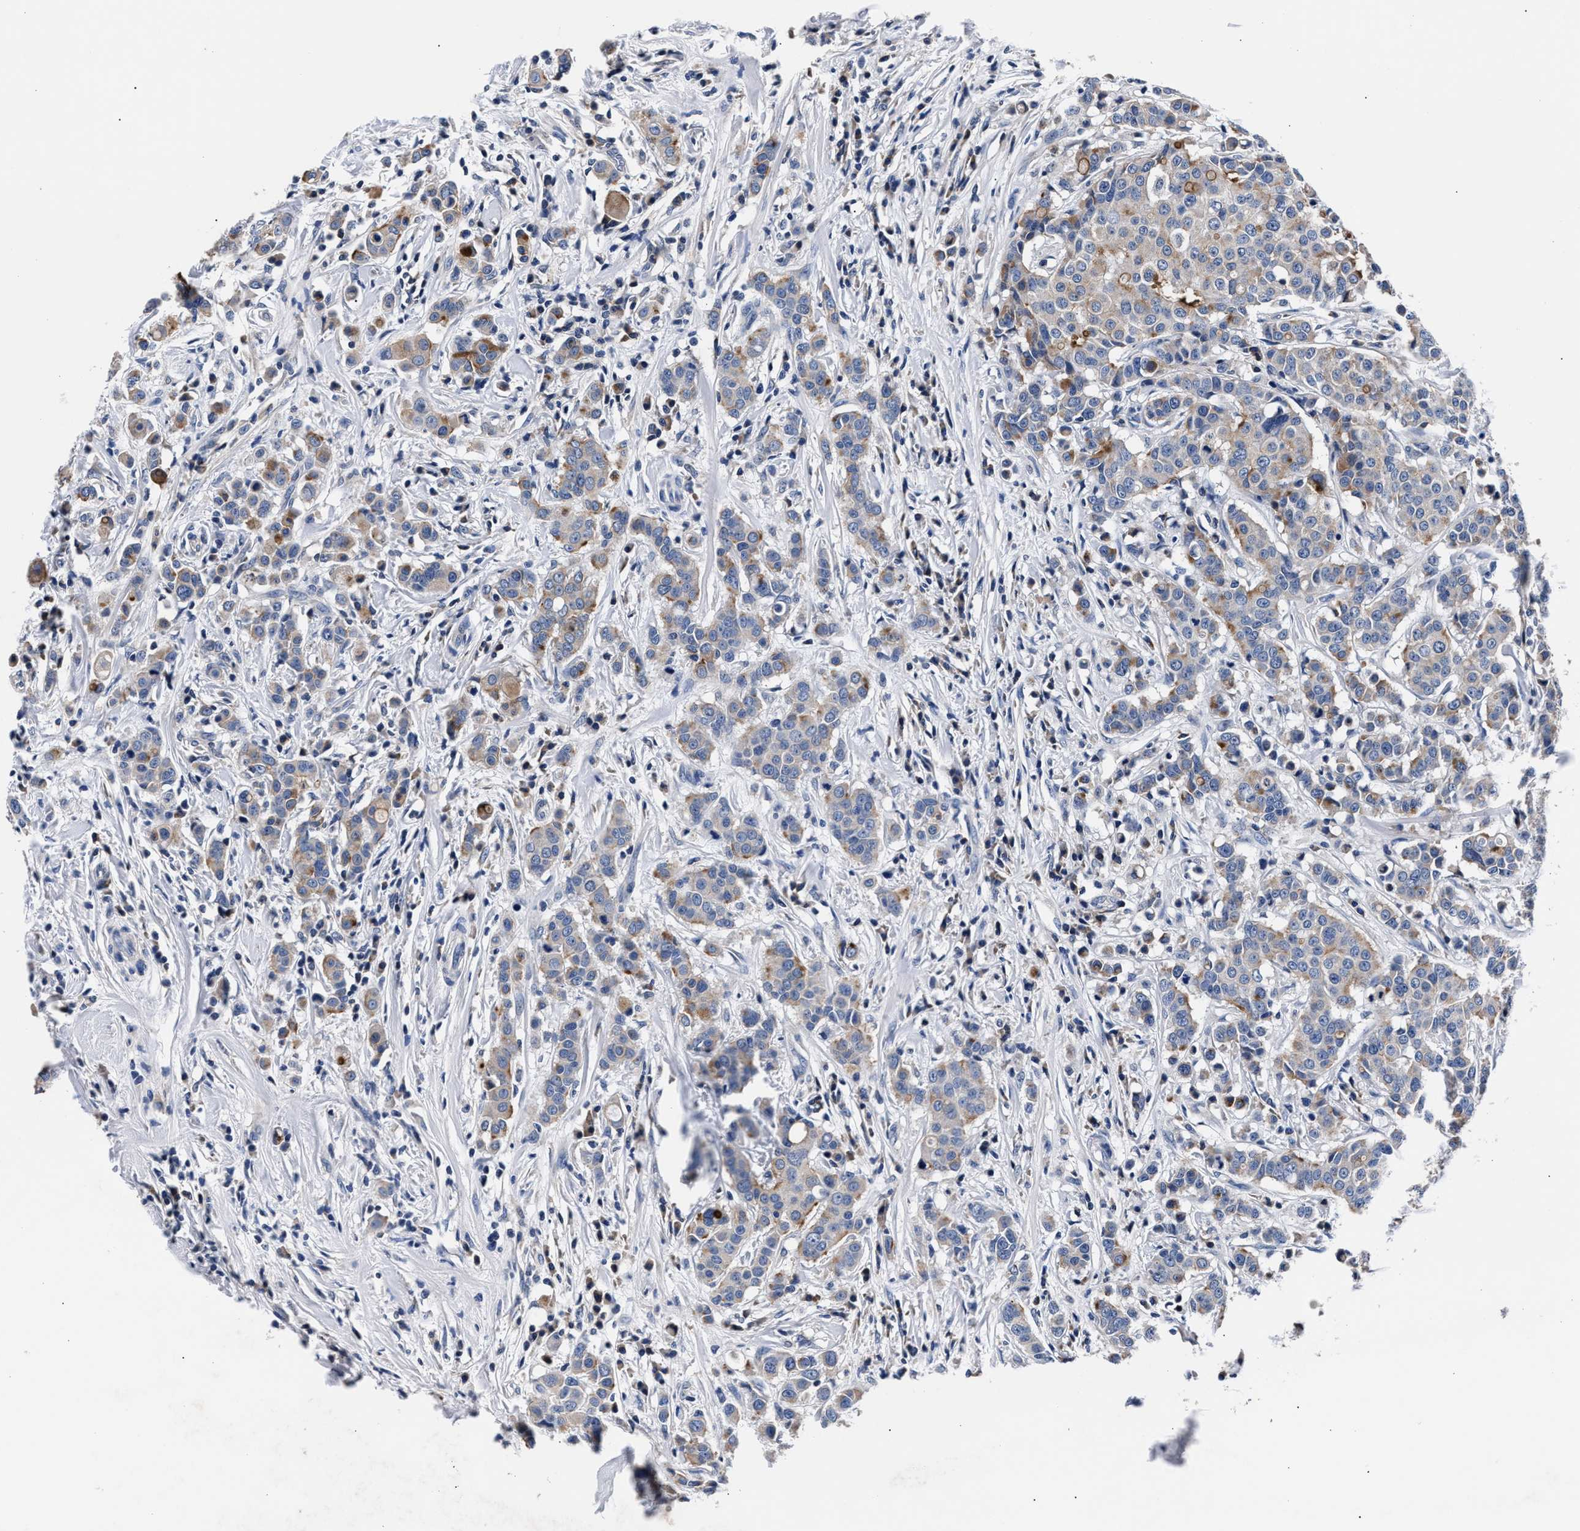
{"staining": {"intensity": "moderate", "quantity": "25%-75%", "location": "cytoplasmic/membranous"}, "tissue": "breast cancer", "cell_type": "Tumor cells", "image_type": "cancer", "snomed": [{"axis": "morphology", "description": "Duct carcinoma"}, {"axis": "topography", "description": "Breast"}], "caption": "Moderate cytoplasmic/membranous positivity for a protein is seen in approximately 25%-75% of tumor cells of invasive ductal carcinoma (breast) using immunohistochemistry.", "gene": "PHF24", "patient": {"sex": "female", "age": 27}}